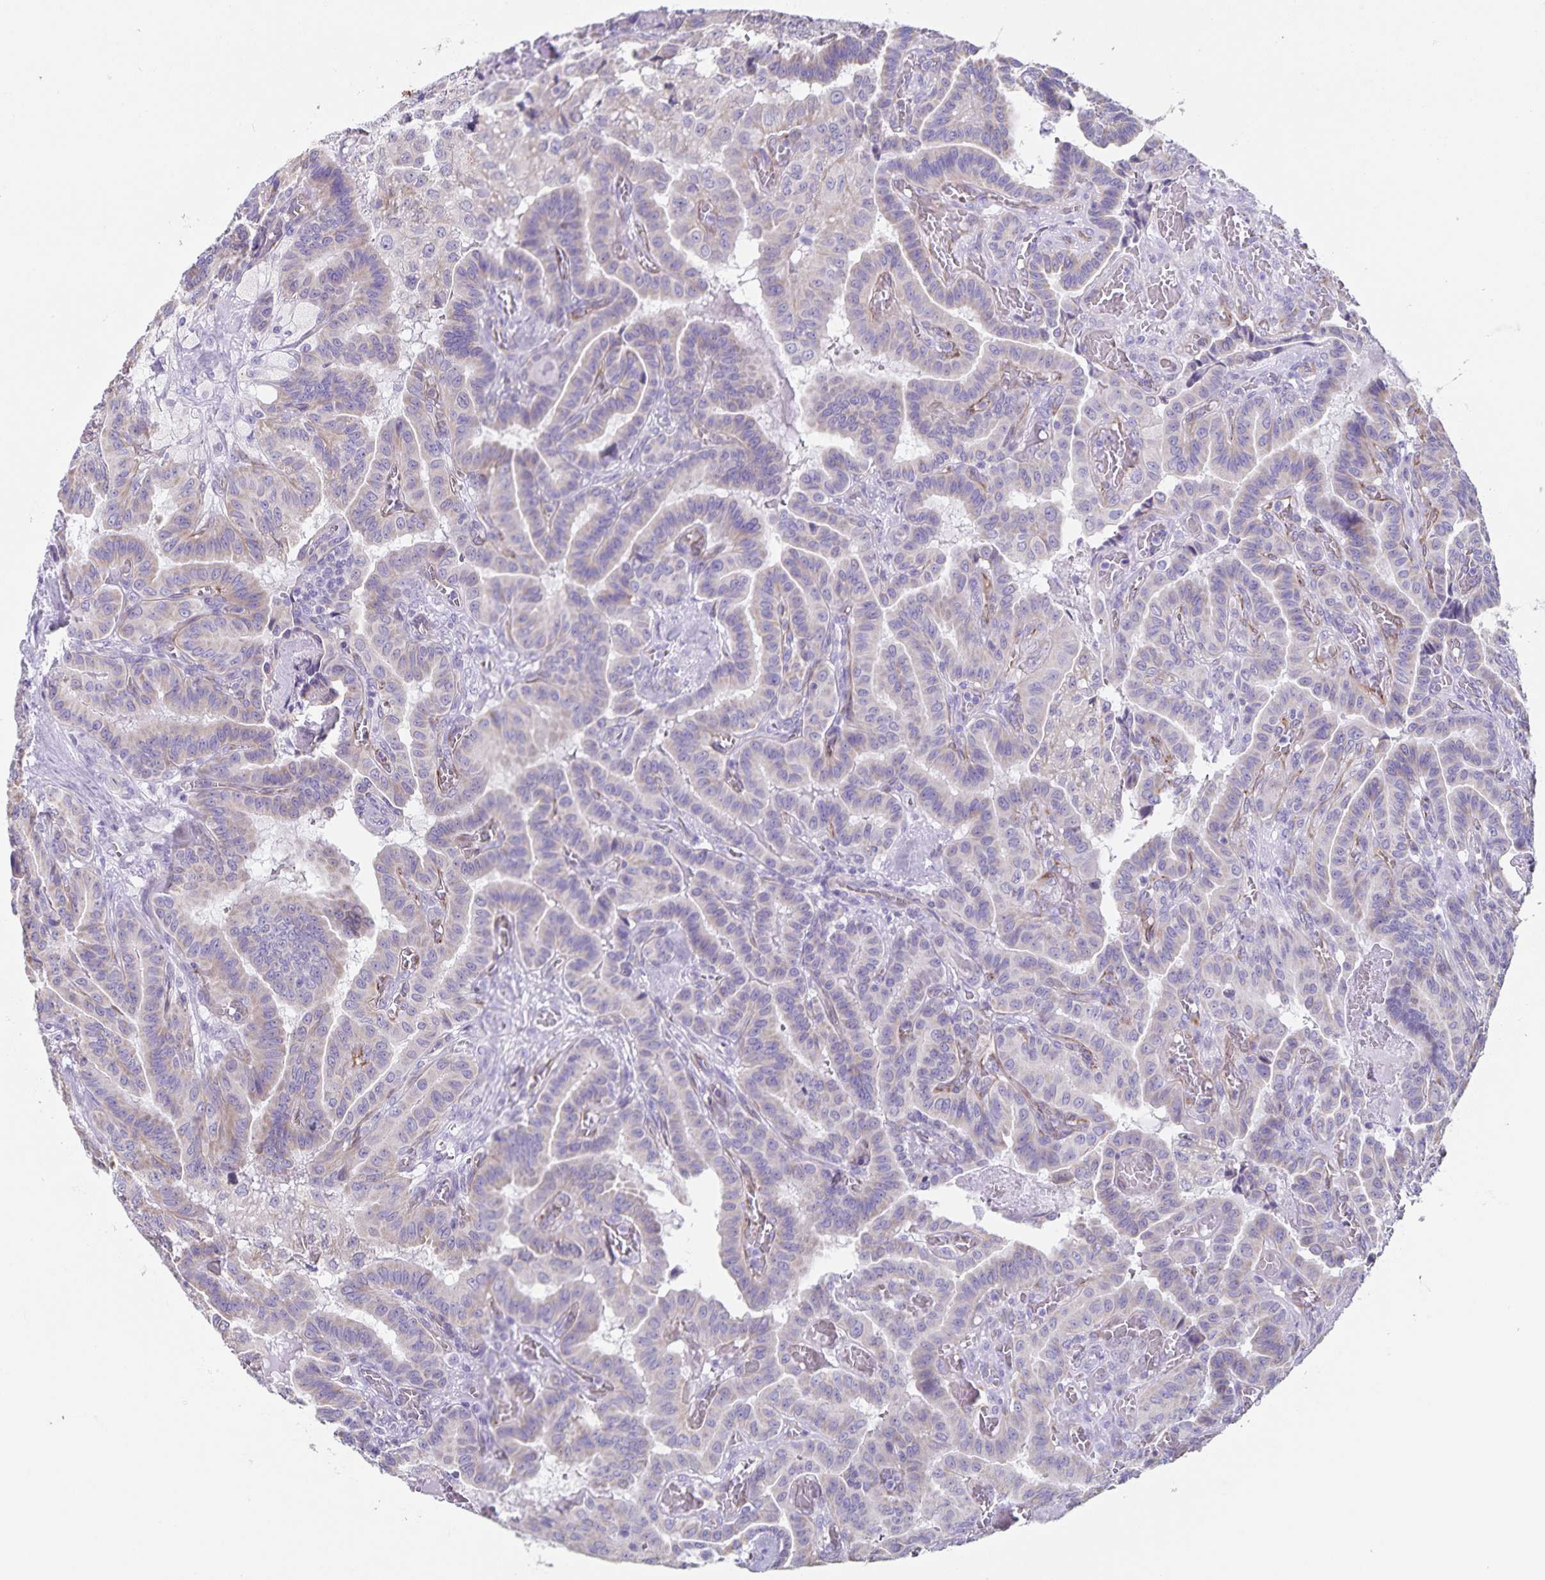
{"staining": {"intensity": "negative", "quantity": "none", "location": "none"}, "tissue": "thyroid cancer", "cell_type": "Tumor cells", "image_type": "cancer", "snomed": [{"axis": "morphology", "description": "Papillary adenocarcinoma, NOS"}, {"axis": "morphology", "description": "Papillary adenoma metastatic"}, {"axis": "topography", "description": "Thyroid gland"}], "caption": "Human thyroid cancer stained for a protein using immunohistochemistry displays no positivity in tumor cells.", "gene": "SYNM", "patient": {"sex": "male", "age": 87}}